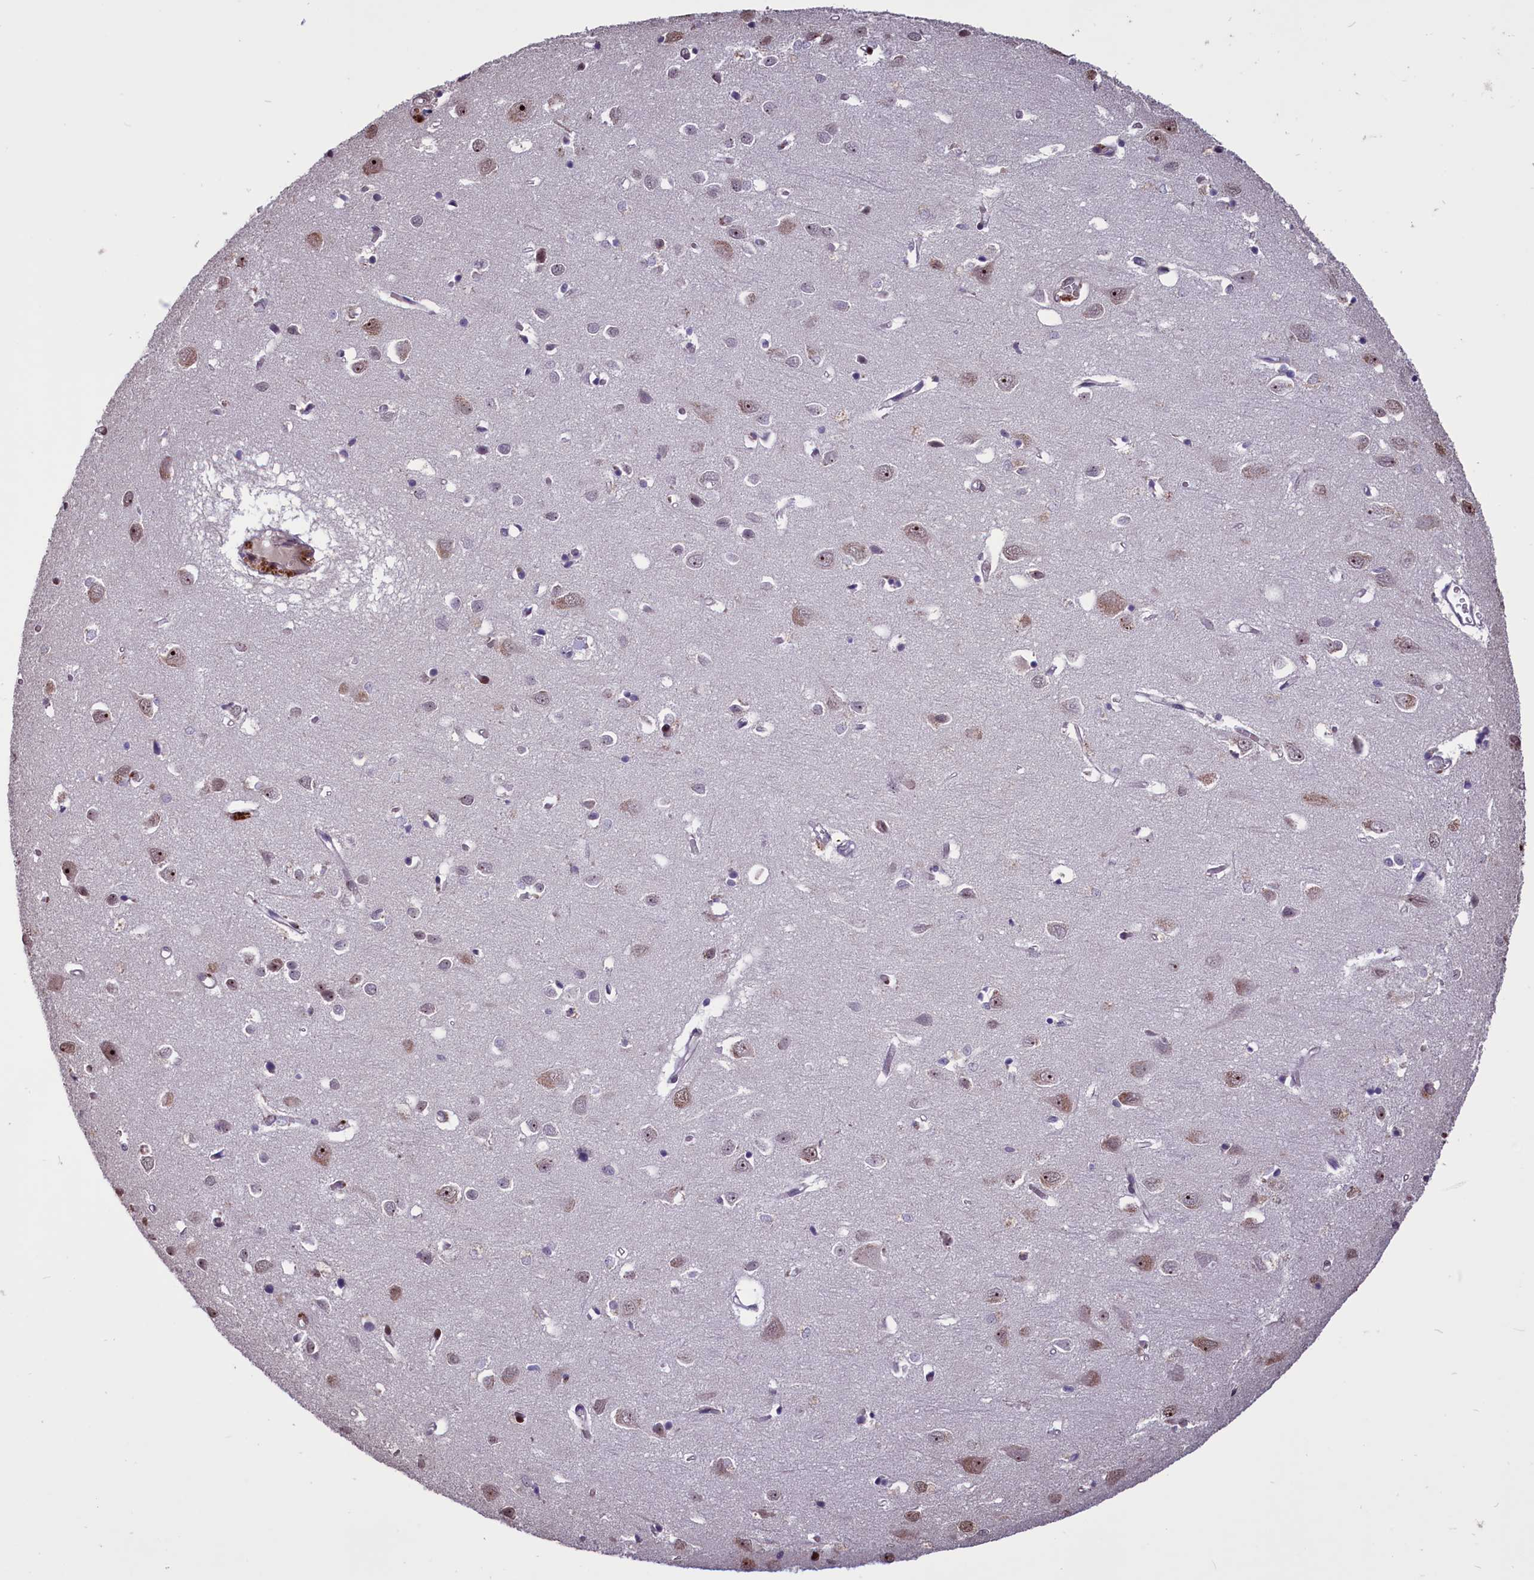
{"staining": {"intensity": "moderate", "quantity": ">75%", "location": "cytoplasmic/membranous,nuclear"}, "tissue": "cerebral cortex", "cell_type": "Endothelial cells", "image_type": "normal", "snomed": [{"axis": "morphology", "description": "Normal tissue, NOS"}, {"axis": "topography", "description": "Cerebral cortex"}], "caption": "DAB immunohistochemical staining of normal cerebral cortex shows moderate cytoplasmic/membranous,nuclear protein positivity in approximately >75% of endothelial cells.", "gene": "SHFL", "patient": {"sex": "female", "age": 64}}